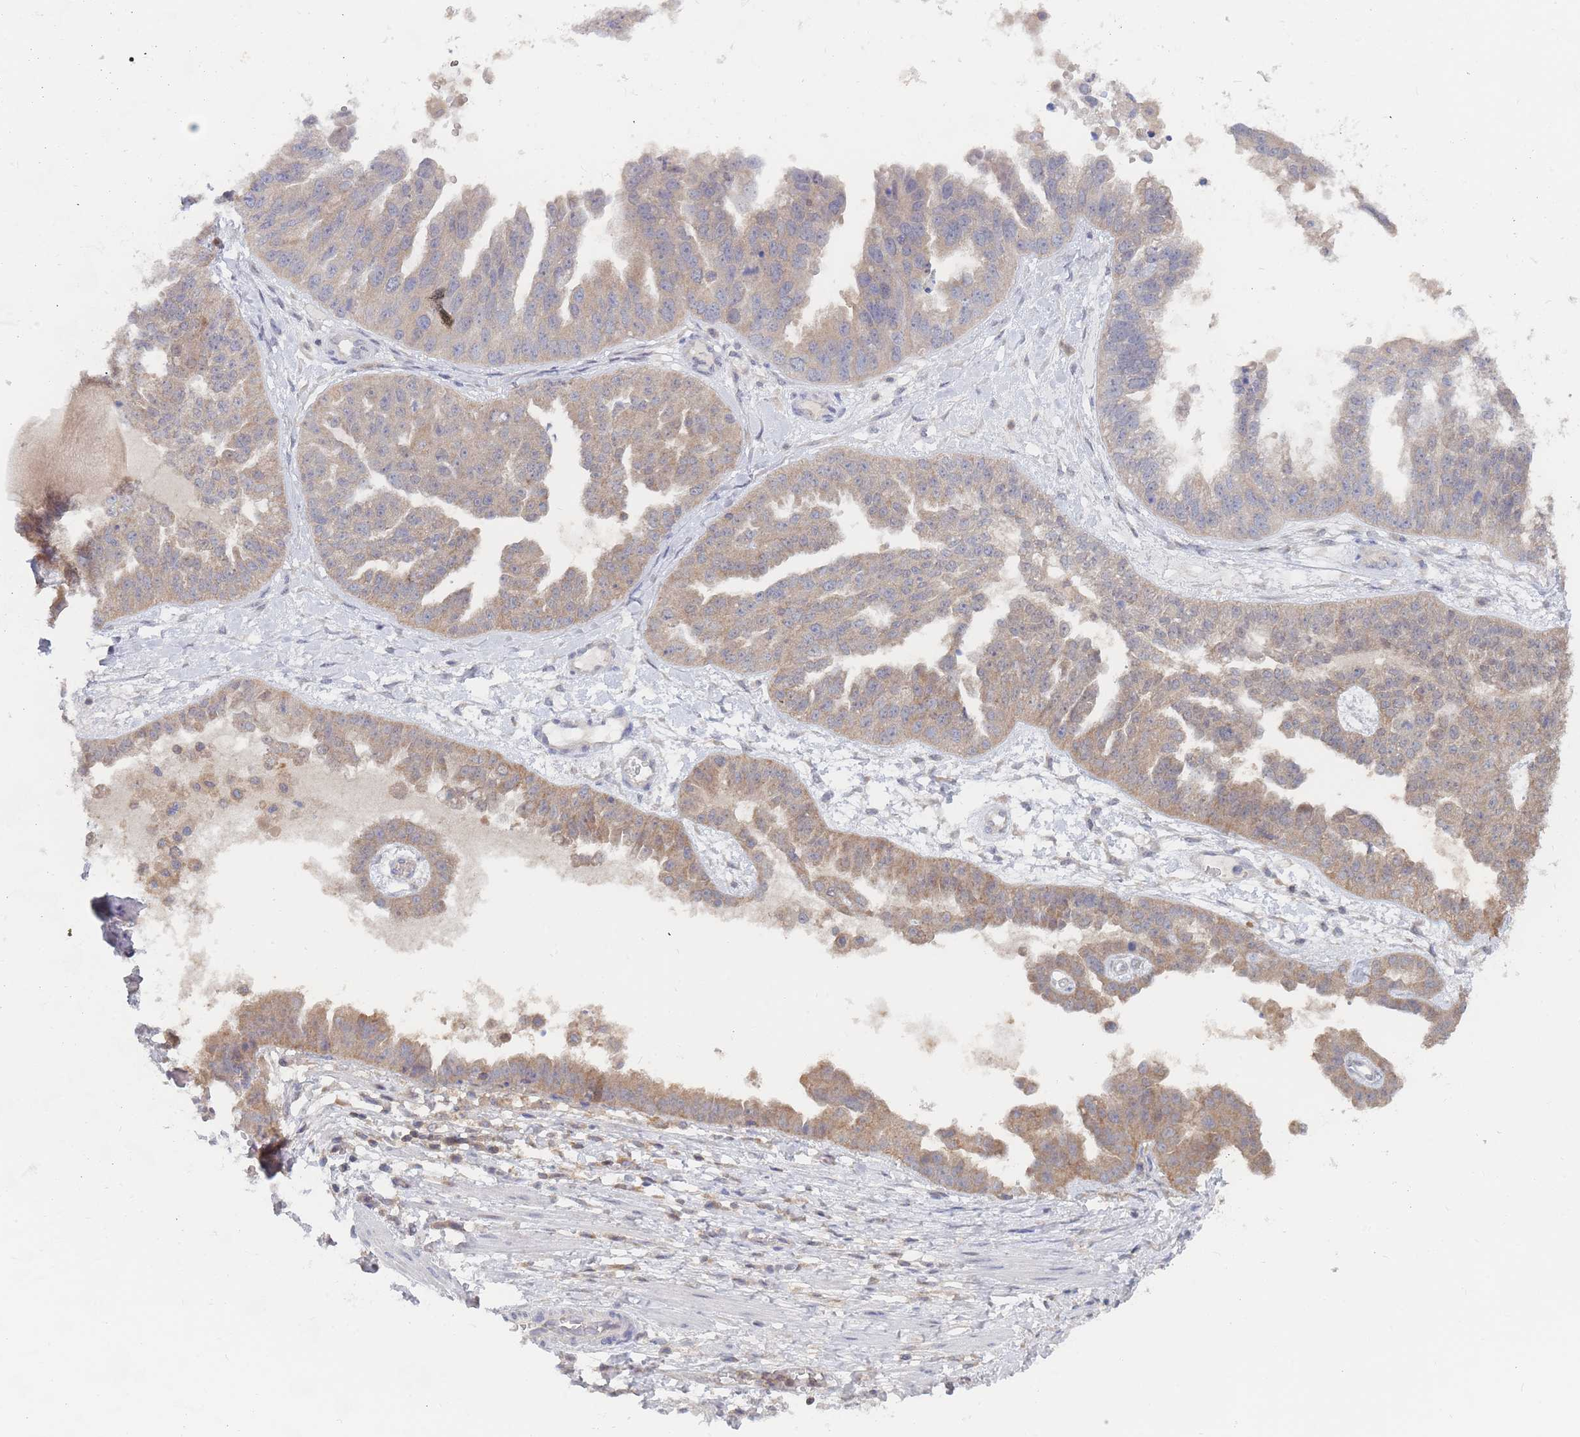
{"staining": {"intensity": "moderate", "quantity": "25%-75%", "location": "cytoplasmic/membranous"}, "tissue": "ovarian cancer", "cell_type": "Tumor cells", "image_type": "cancer", "snomed": [{"axis": "morphology", "description": "Cystadenocarcinoma, serous, NOS"}, {"axis": "topography", "description": "Ovary"}], "caption": "This image exhibits IHC staining of human ovarian cancer (serous cystadenocarcinoma), with medium moderate cytoplasmic/membranous positivity in approximately 25%-75% of tumor cells.", "gene": "PPP6C", "patient": {"sex": "female", "age": 58}}